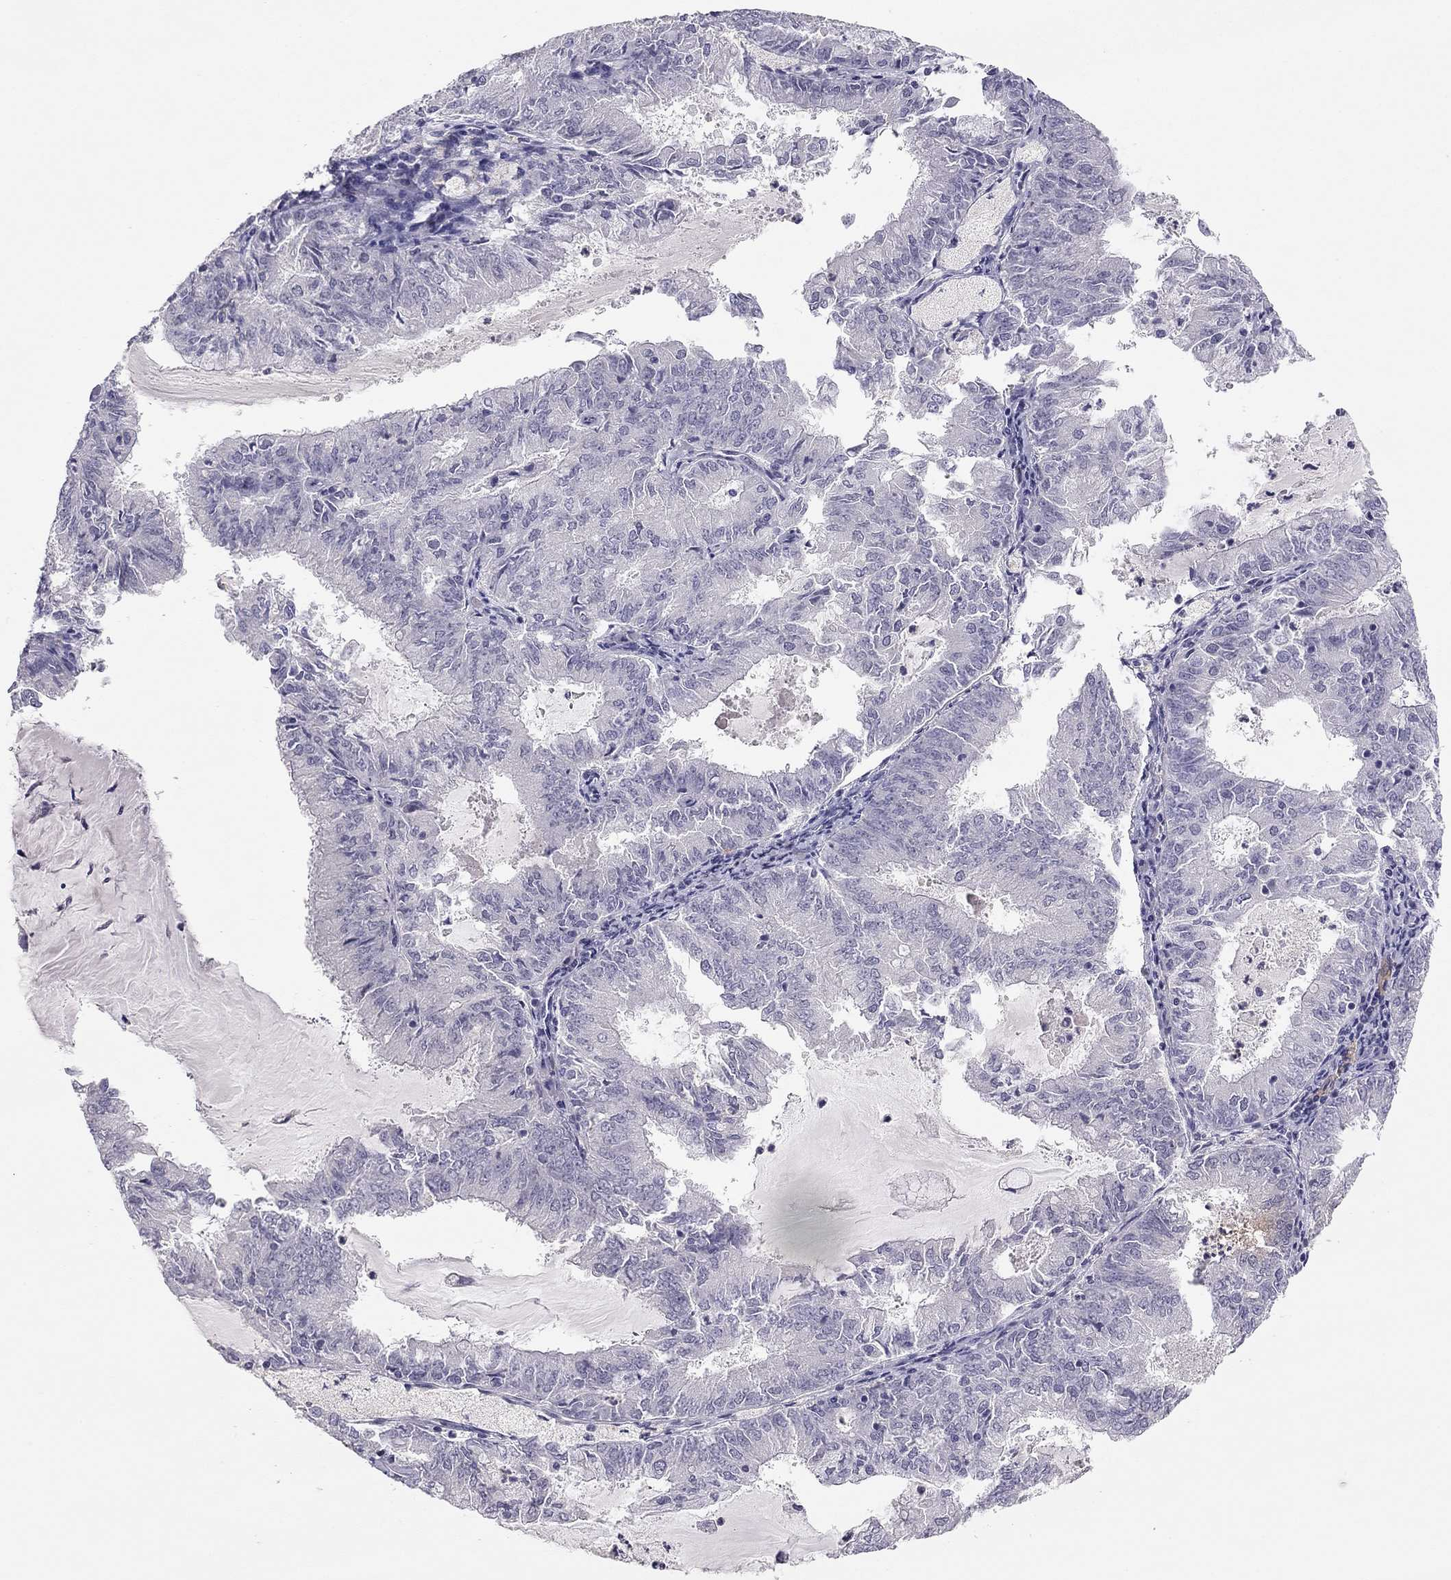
{"staining": {"intensity": "negative", "quantity": "none", "location": "none"}, "tissue": "endometrial cancer", "cell_type": "Tumor cells", "image_type": "cancer", "snomed": [{"axis": "morphology", "description": "Adenocarcinoma, NOS"}, {"axis": "topography", "description": "Endometrium"}], "caption": "This is an immunohistochemistry (IHC) photomicrograph of adenocarcinoma (endometrial). There is no expression in tumor cells.", "gene": "ADORA2A", "patient": {"sex": "female", "age": 57}}